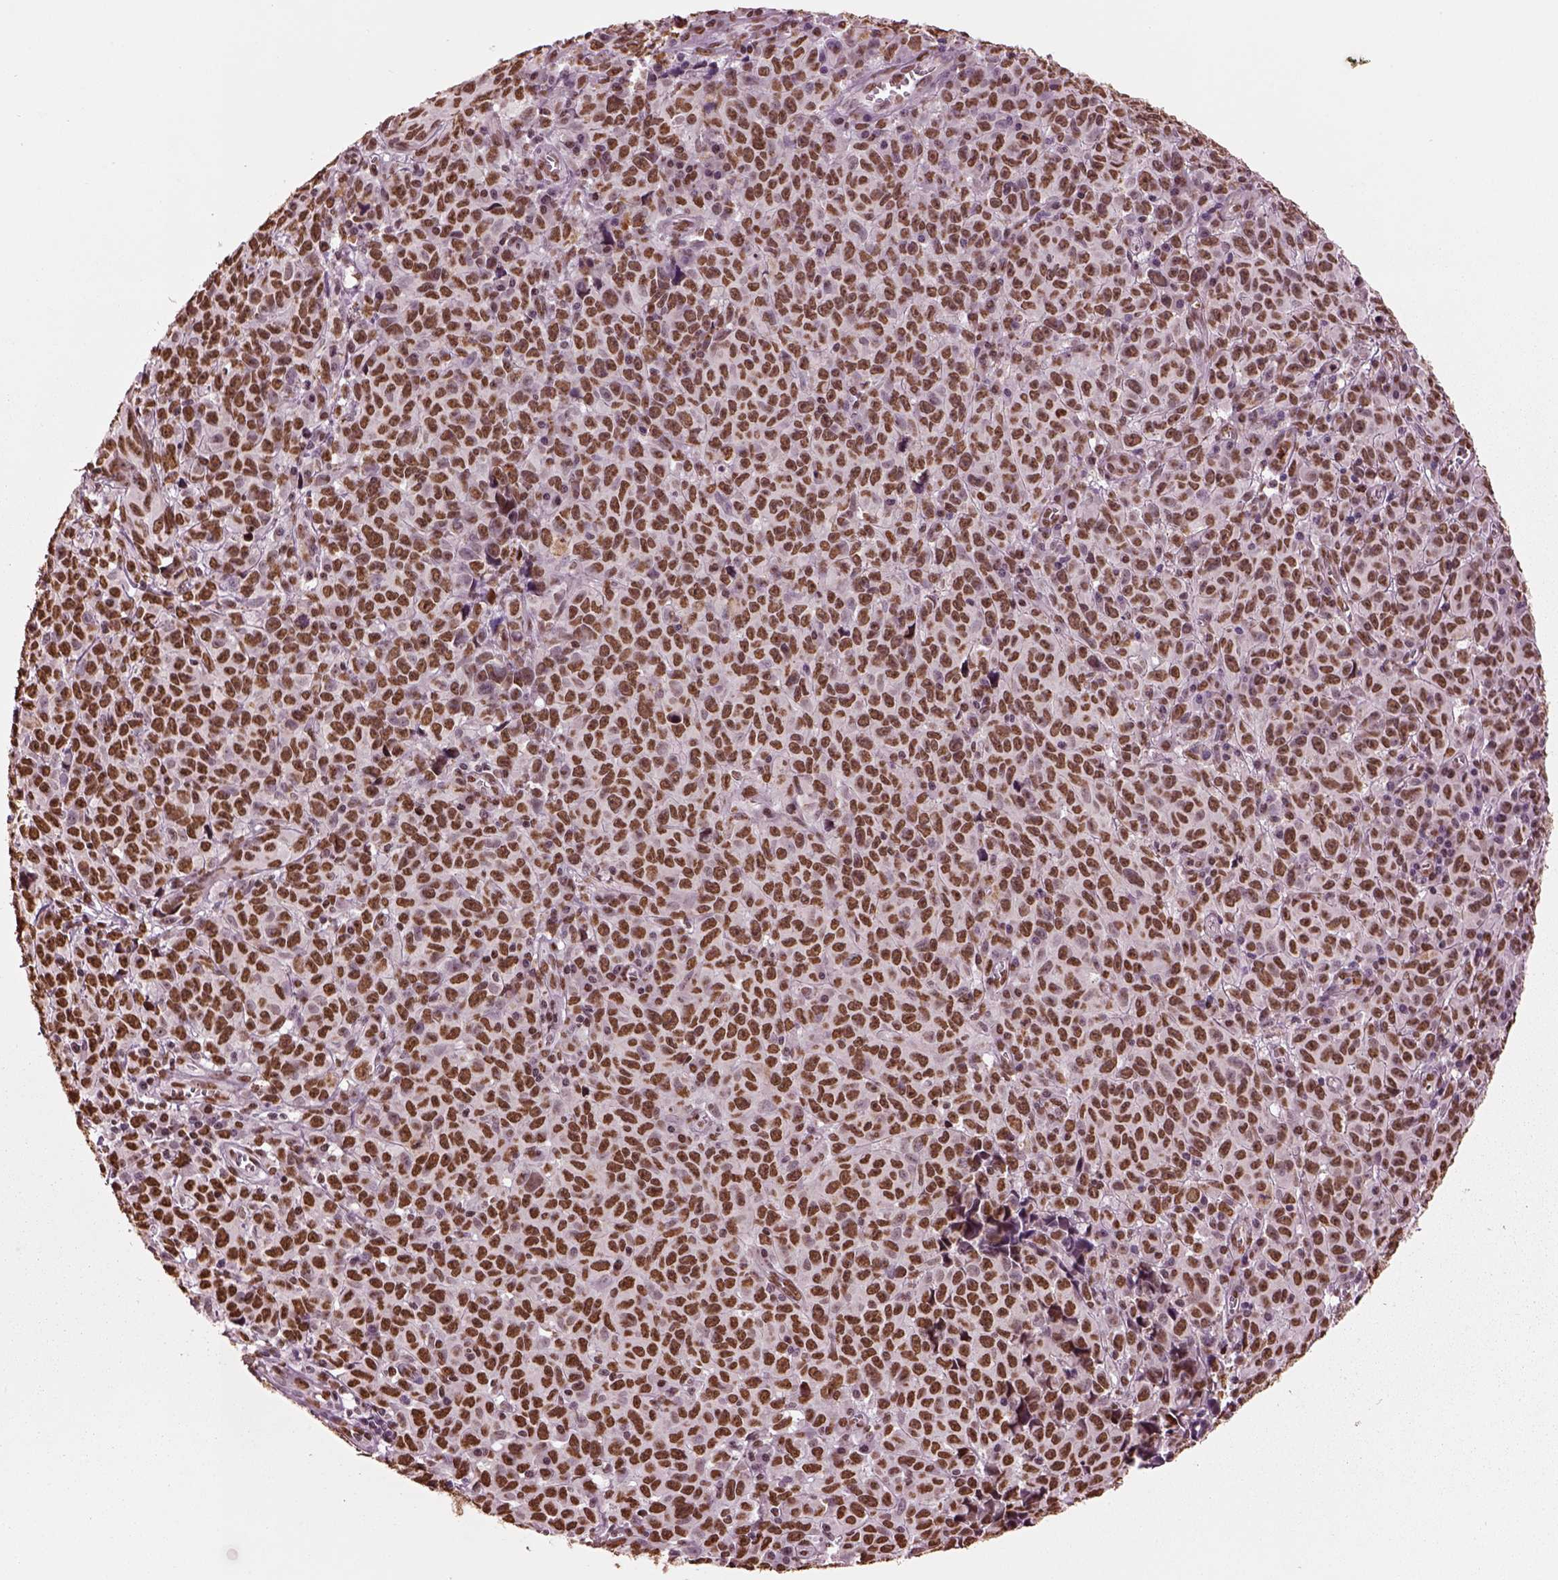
{"staining": {"intensity": "moderate", "quantity": ">75%", "location": "nuclear"}, "tissue": "melanoma", "cell_type": "Tumor cells", "image_type": "cancer", "snomed": [{"axis": "morphology", "description": "Malignant melanoma, NOS"}, {"axis": "topography", "description": "Vulva, labia, clitoris and Bartholin´s gland, NO"}], "caption": "Moderate nuclear positivity for a protein is appreciated in about >75% of tumor cells of melanoma using immunohistochemistry.", "gene": "DDX3X", "patient": {"sex": "female", "age": 75}}